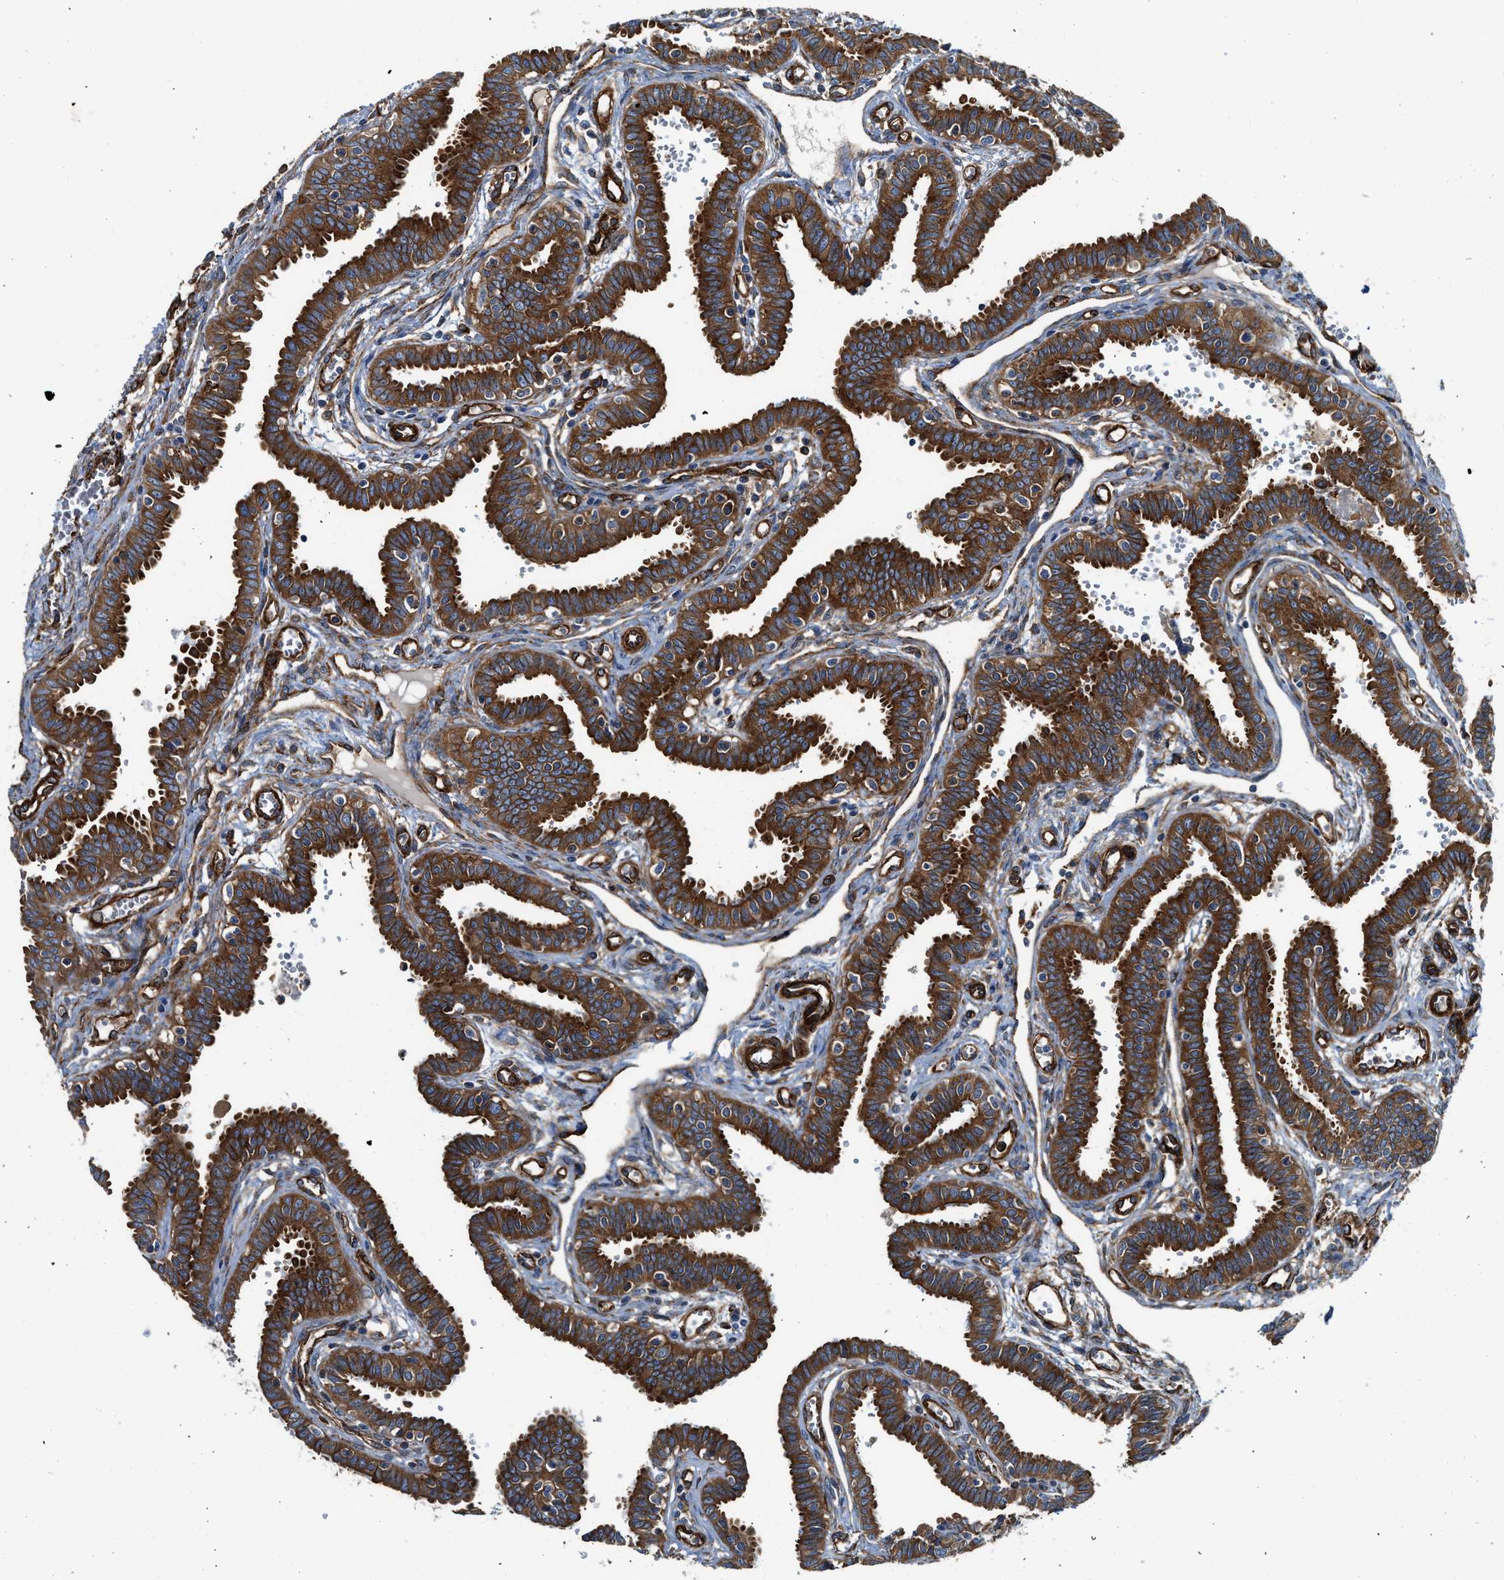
{"staining": {"intensity": "strong", "quantity": ">75%", "location": "cytoplasmic/membranous"}, "tissue": "fallopian tube", "cell_type": "Glandular cells", "image_type": "normal", "snomed": [{"axis": "morphology", "description": "Normal tissue, NOS"}, {"axis": "topography", "description": "Fallopian tube"}], "caption": "Fallopian tube was stained to show a protein in brown. There is high levels of strong cytoplasmic/membranous expression in approximately >75% of glandular cells. (brown staining indicates protein expression, while blue staining denotes nuclei).", "gene": "HIP1", "patient": {"sex": "female", "age": 32}}